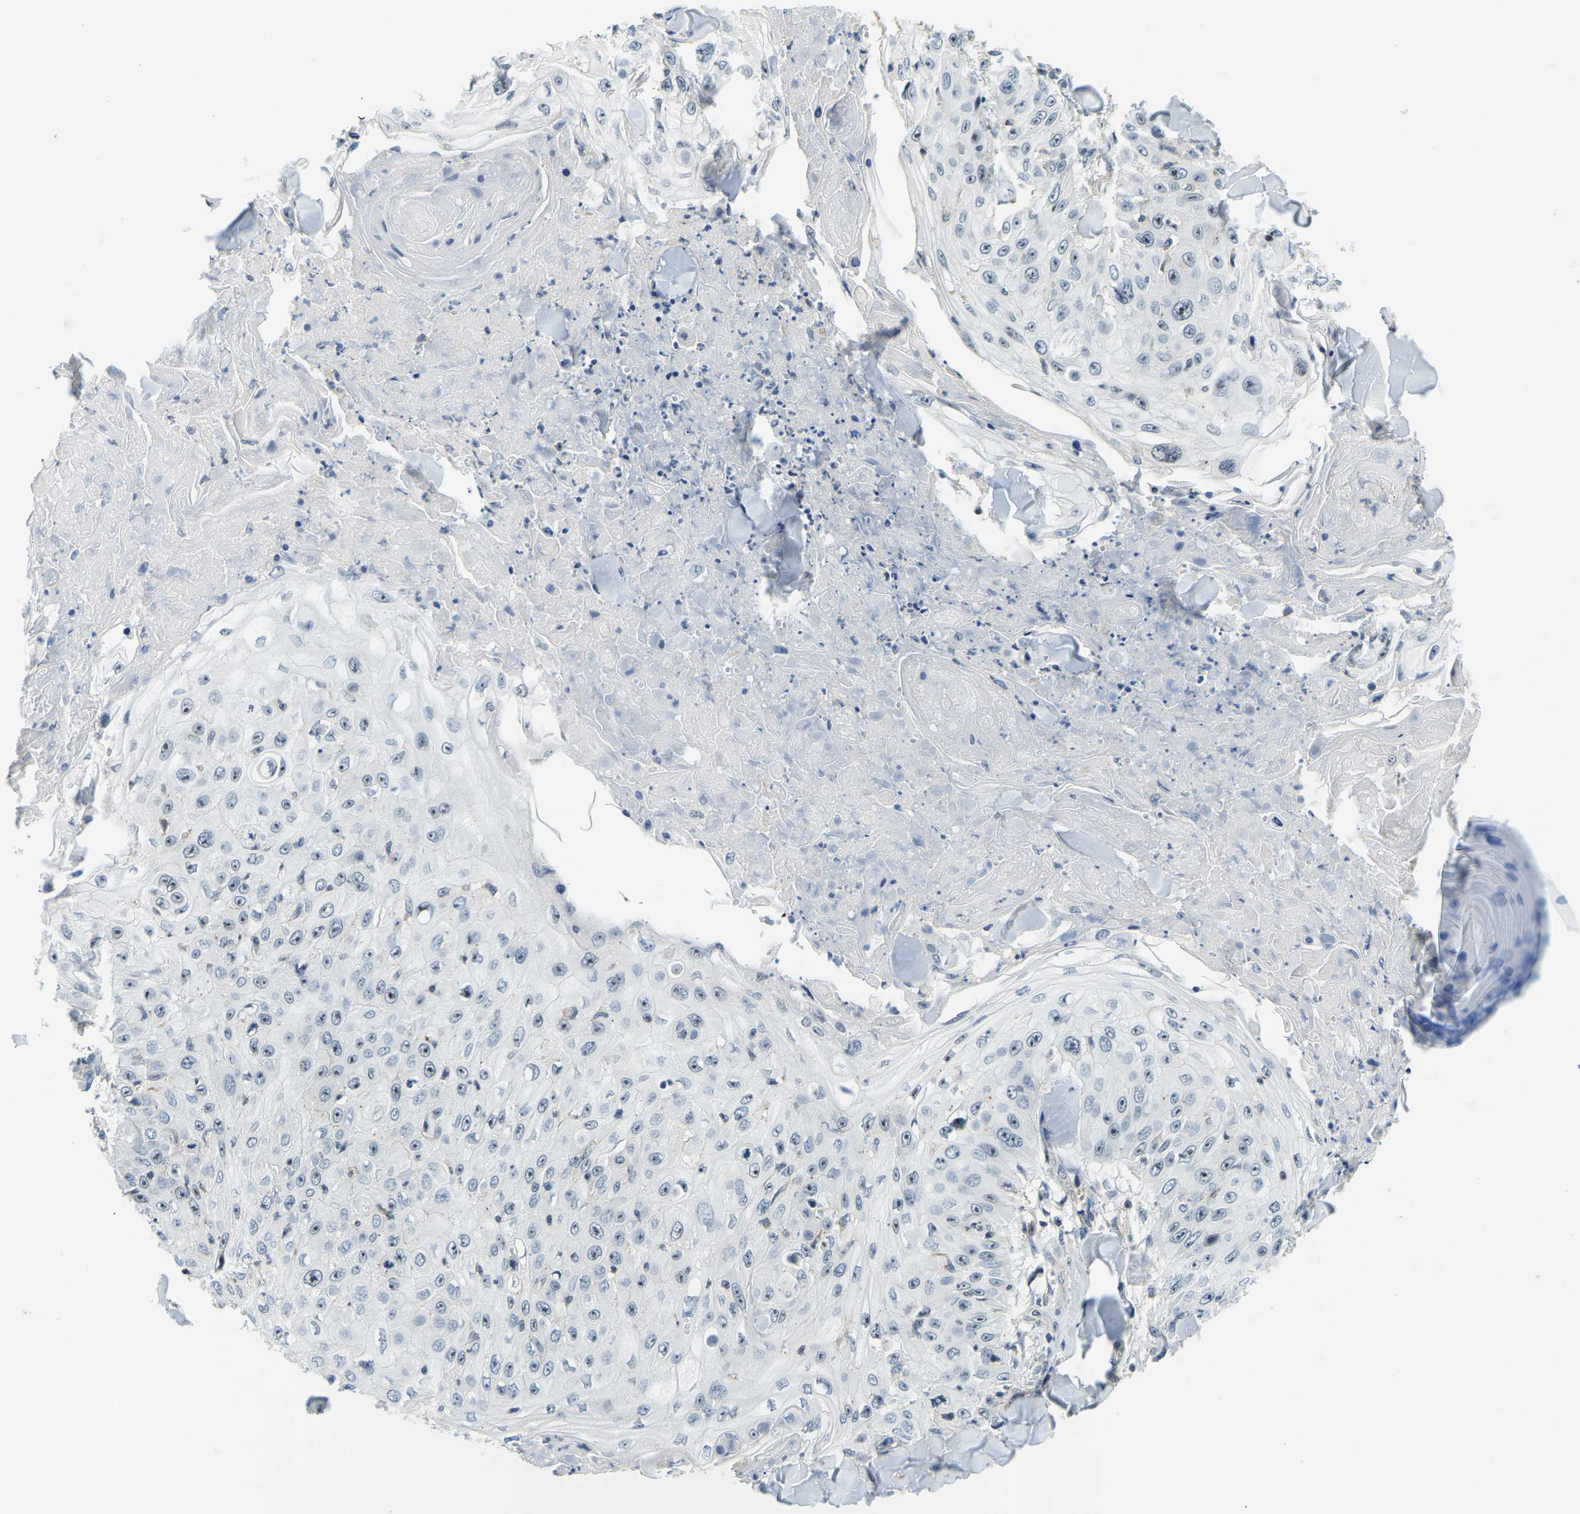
{"staining": {"intensity": "weak", "quantity": "<25%", "location": "nuclear"}, "tissue": "skin cancer", "cell_type": "Tumor cells", "image_type": "cancer", "snomed": [{"axis": "morphology", "description": "Squamous cell carcinoma, NOS"}, {"axis": "topography", "description": "Skin"}], "caption": "High power microscopy image of an immunohistochemistry (IHC) histopathology image of squamous cell carcinoma (skin), revealing no significant expression in tumor cells.", "gene": "RRP1", "patient": {"sex": "male", "age": 86}}